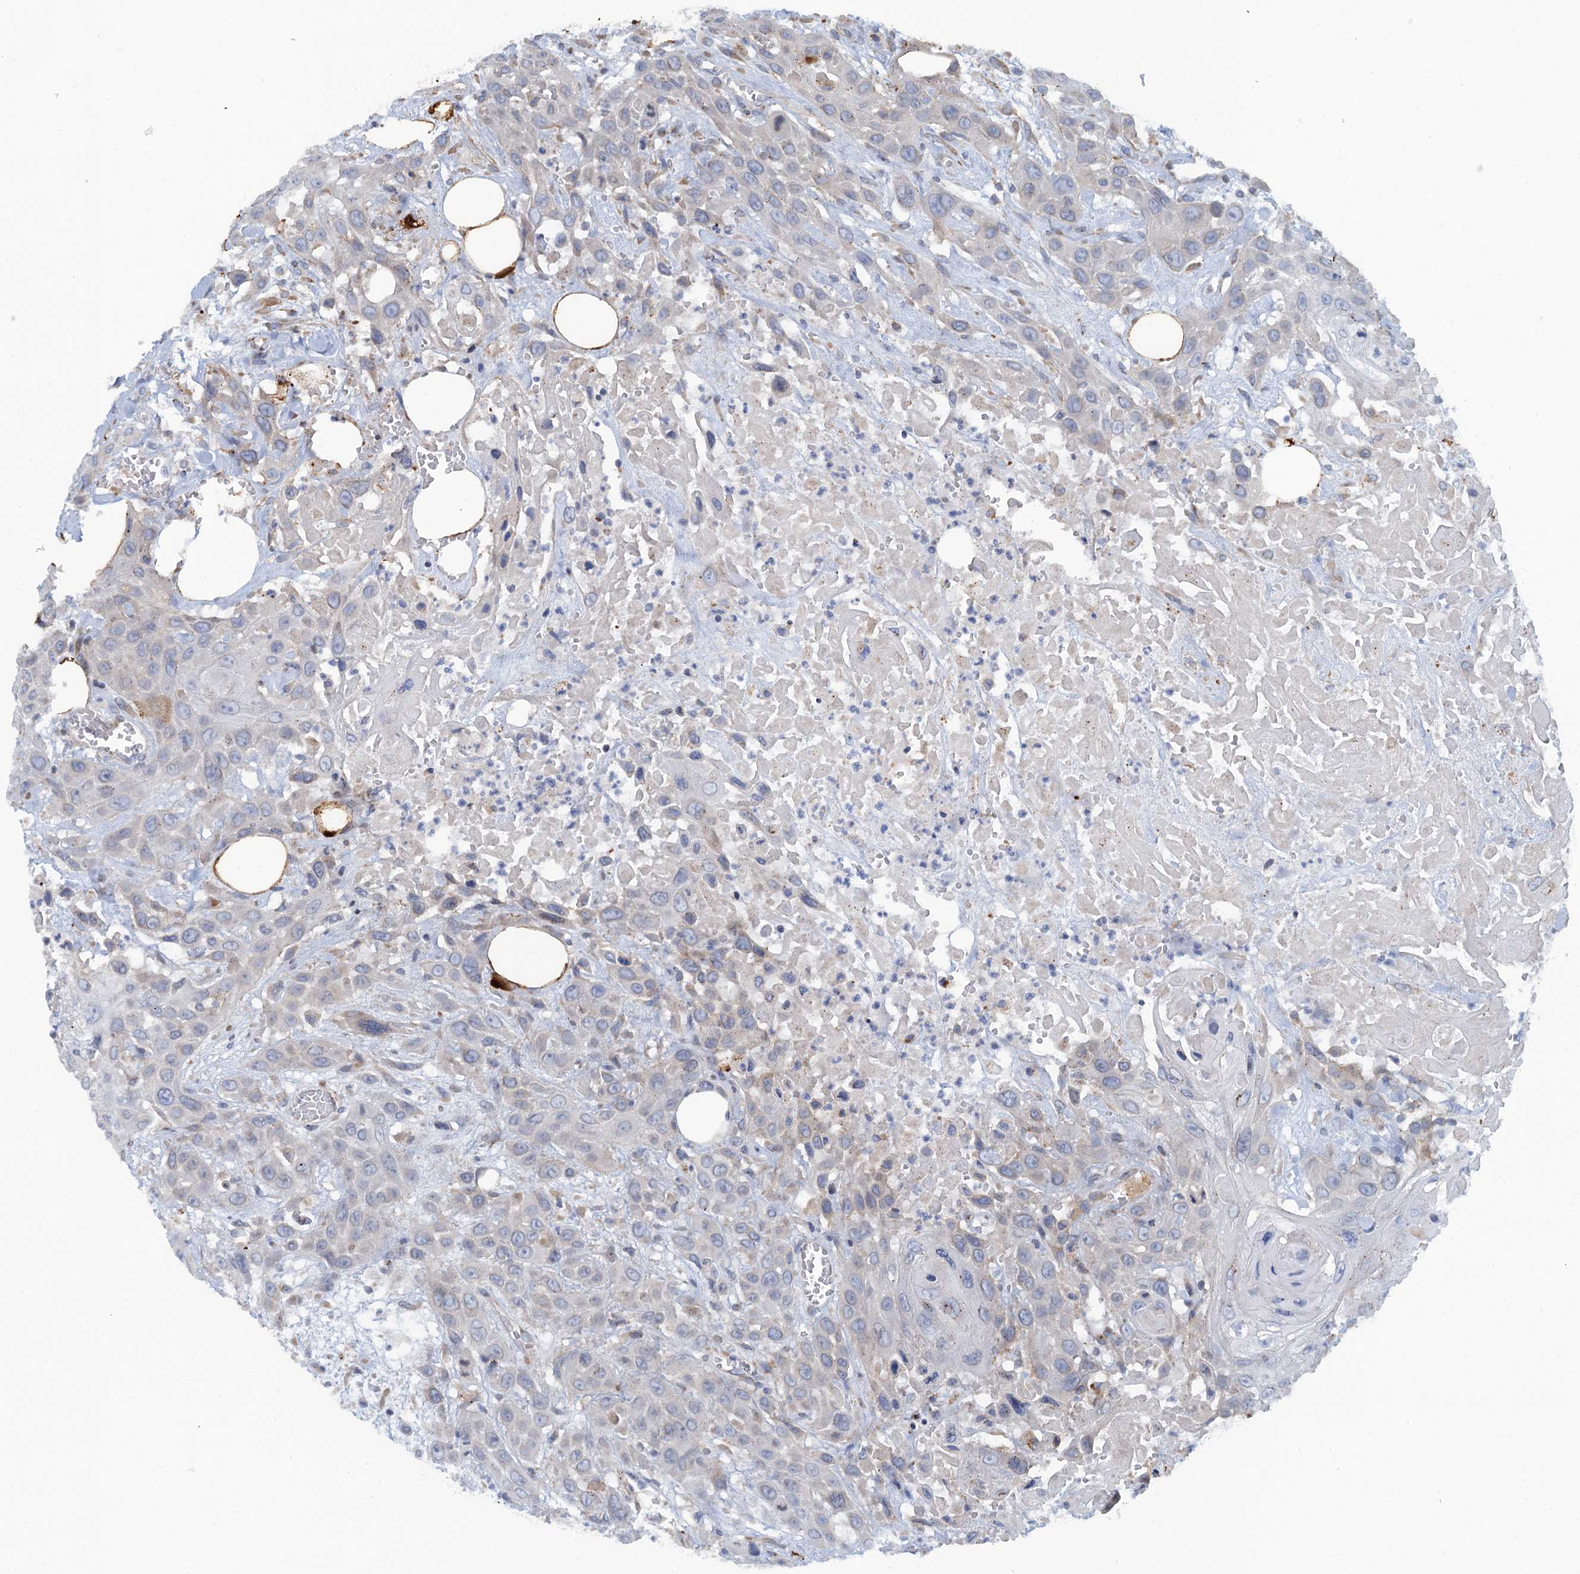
{"staining": {"intensity": "negative", "quantity": "none", "location": "none"}, "tissue": "head and neck cancer", "cell_type": "Tumor cells", "image_type": "cancer", "snomed": [{"axis": "morphology", "description": "Squamous cell carcinoma, NOS"}, {"axis": "topography", "description": "Head-Neck"}], "caption": "Immunohistochemistry photomicrograph of neoplastic tissue: head and neck squamous cell carcinoma stained with DAB (3,3'-diaminobenzidine) displays no significant protein staining in tumor cells.", "gene": "POGLUT3", "patient": {"sex": "male", "age": 81}}